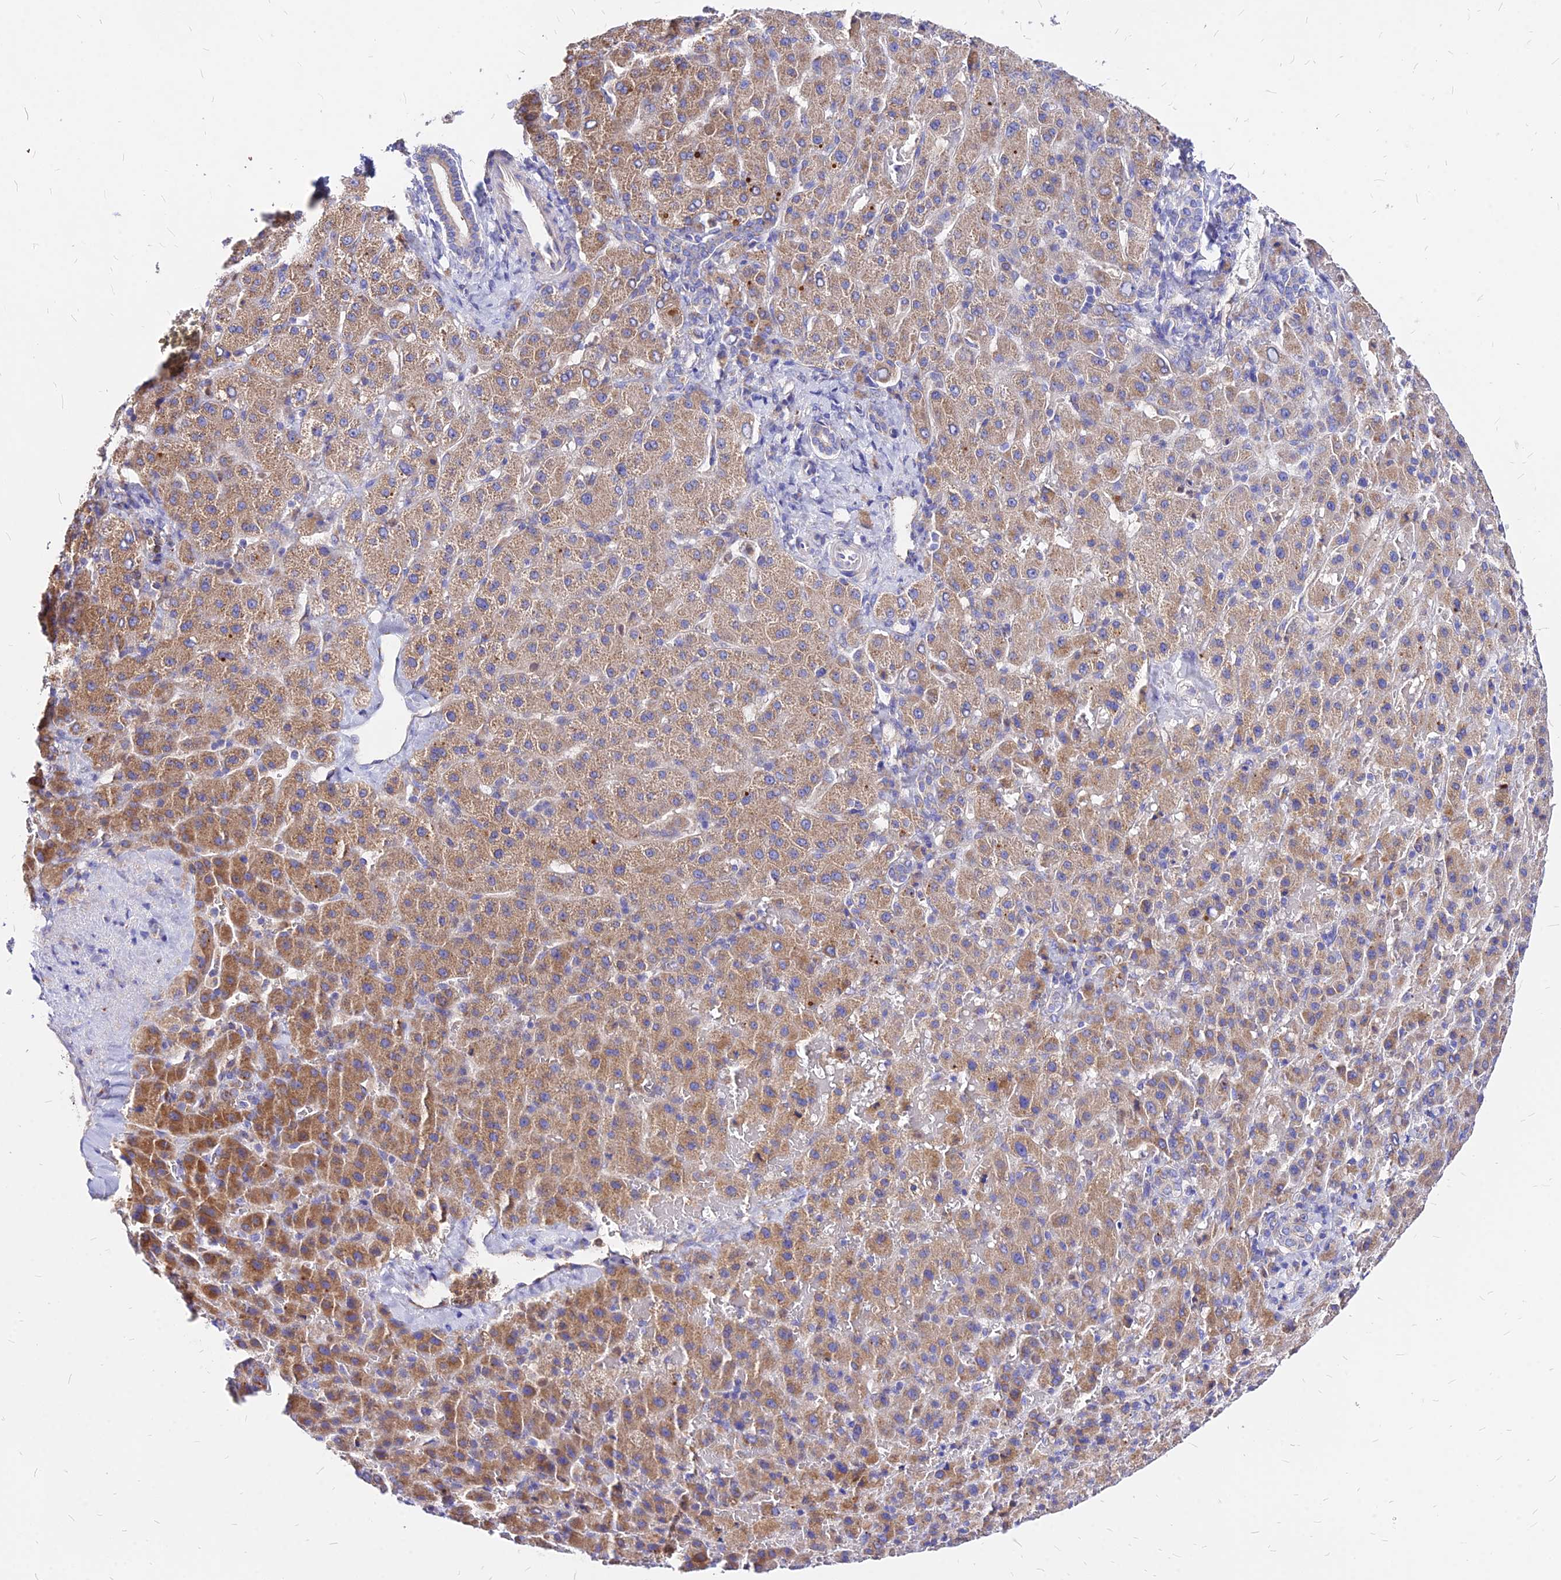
{"staining": {"intensity": "moderate", "quantity": ">75%", "location": "cytoplasmic/membranous"}, "tissue": "liver cancer", "cell_type": "Tumor cells", "image_type": "cancer", "snomed": [{"axis": "morphology", "description": "Carcinoma, Hepatocellular, NOS"}, {"axis": "topography", "description": "Liver"}], "caption": "Brown immunohistochemical staining in human liver hepatocellular carcinoma displays moderate cytoplasmic/membranous staining in about >75% of tumor cells.", "gene": "MRPL3", "patient": {"sex": "female", "age": 58}}